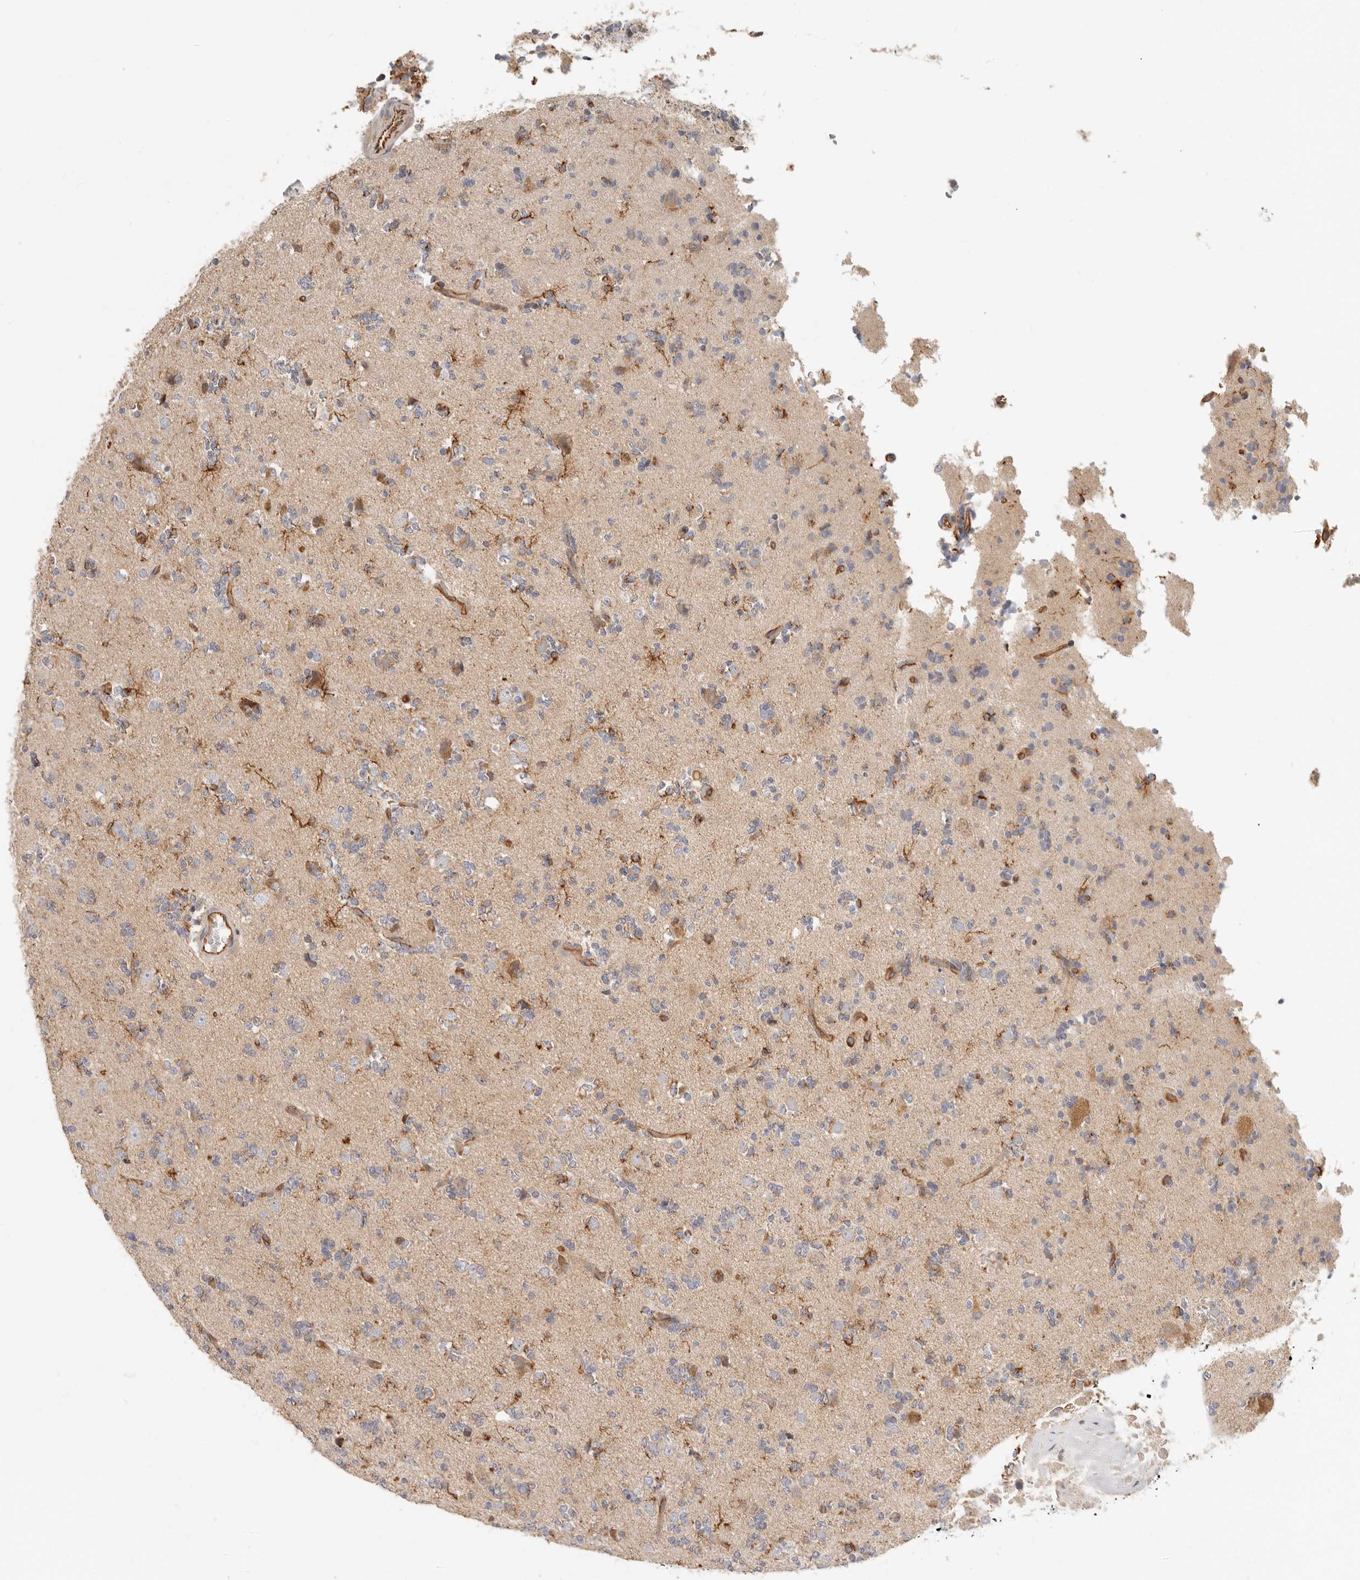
{"staining": {"intensity": "negative", "quantity": "none", "location": "none"}, "tissue": "glioma", "cell_type": "Tumor cells", "image_type": "cancer", "snomed": [{"axis": "morphology", "description": "Glioma, malignant, High grade"}, {"axis": "topography", "description": "Brain"}], "caption": "High power microscopy micrograph of an immunohistochemistry (IHC) image of malignant glioma (high-grade), revealing no significant positivity in tumor cells.", "gene": "SPRING1", "patient": {"sex": "female", "age": 62}}